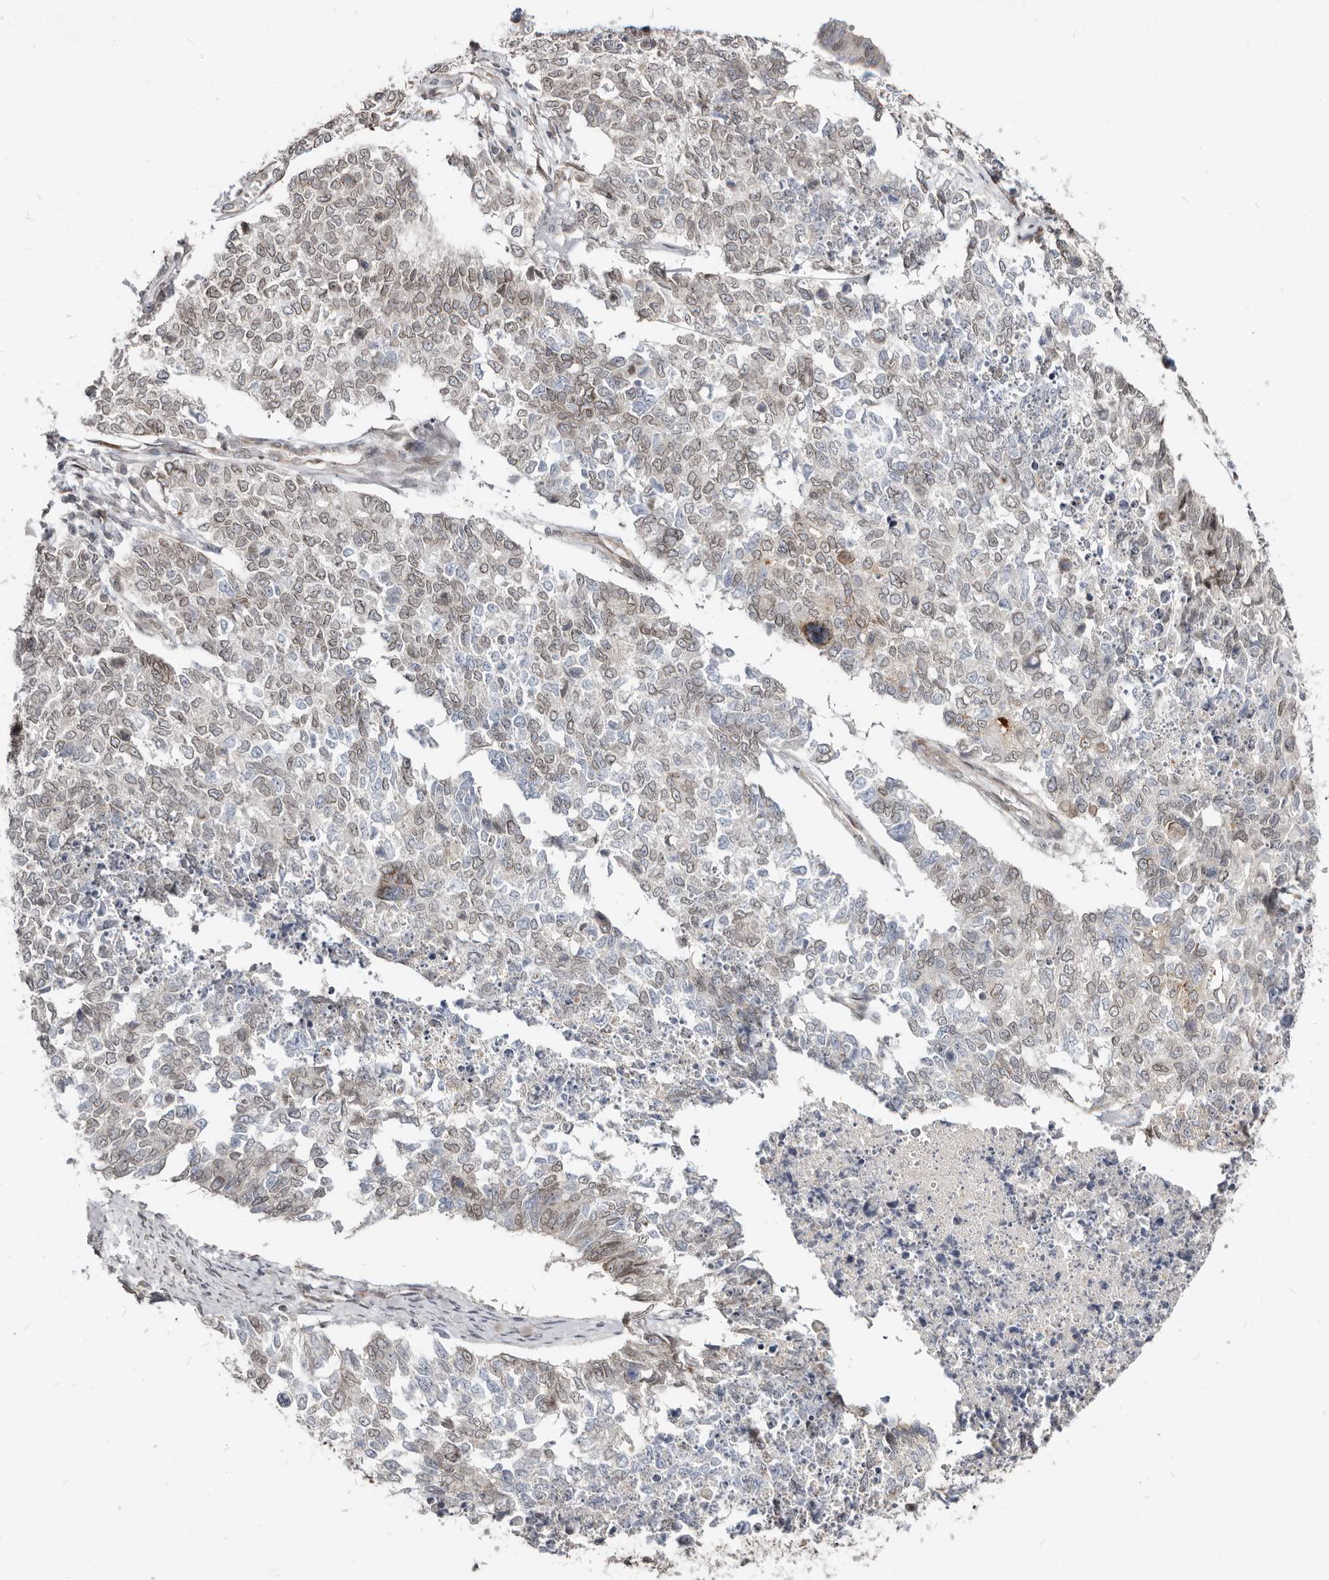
{"staining": {"intensity": "weak", "quantity": "<25%", "location": "cytoplasmic/membranous,nuclear"}, "tissue": "cervical cancer", "cell_type": "Tumor cells", "image_type": "cancer", "snomed": [{"axis": "morphology", "description": "Squamous cell carcinoma, NOS"}, {"axis": "topography", "description": "Cervix"}], "caption": "IHC of human cervical cancer reveals no staining in tumor cells.", "gene": "NUP153", "patient": {"sex": "female", "age": 63}}